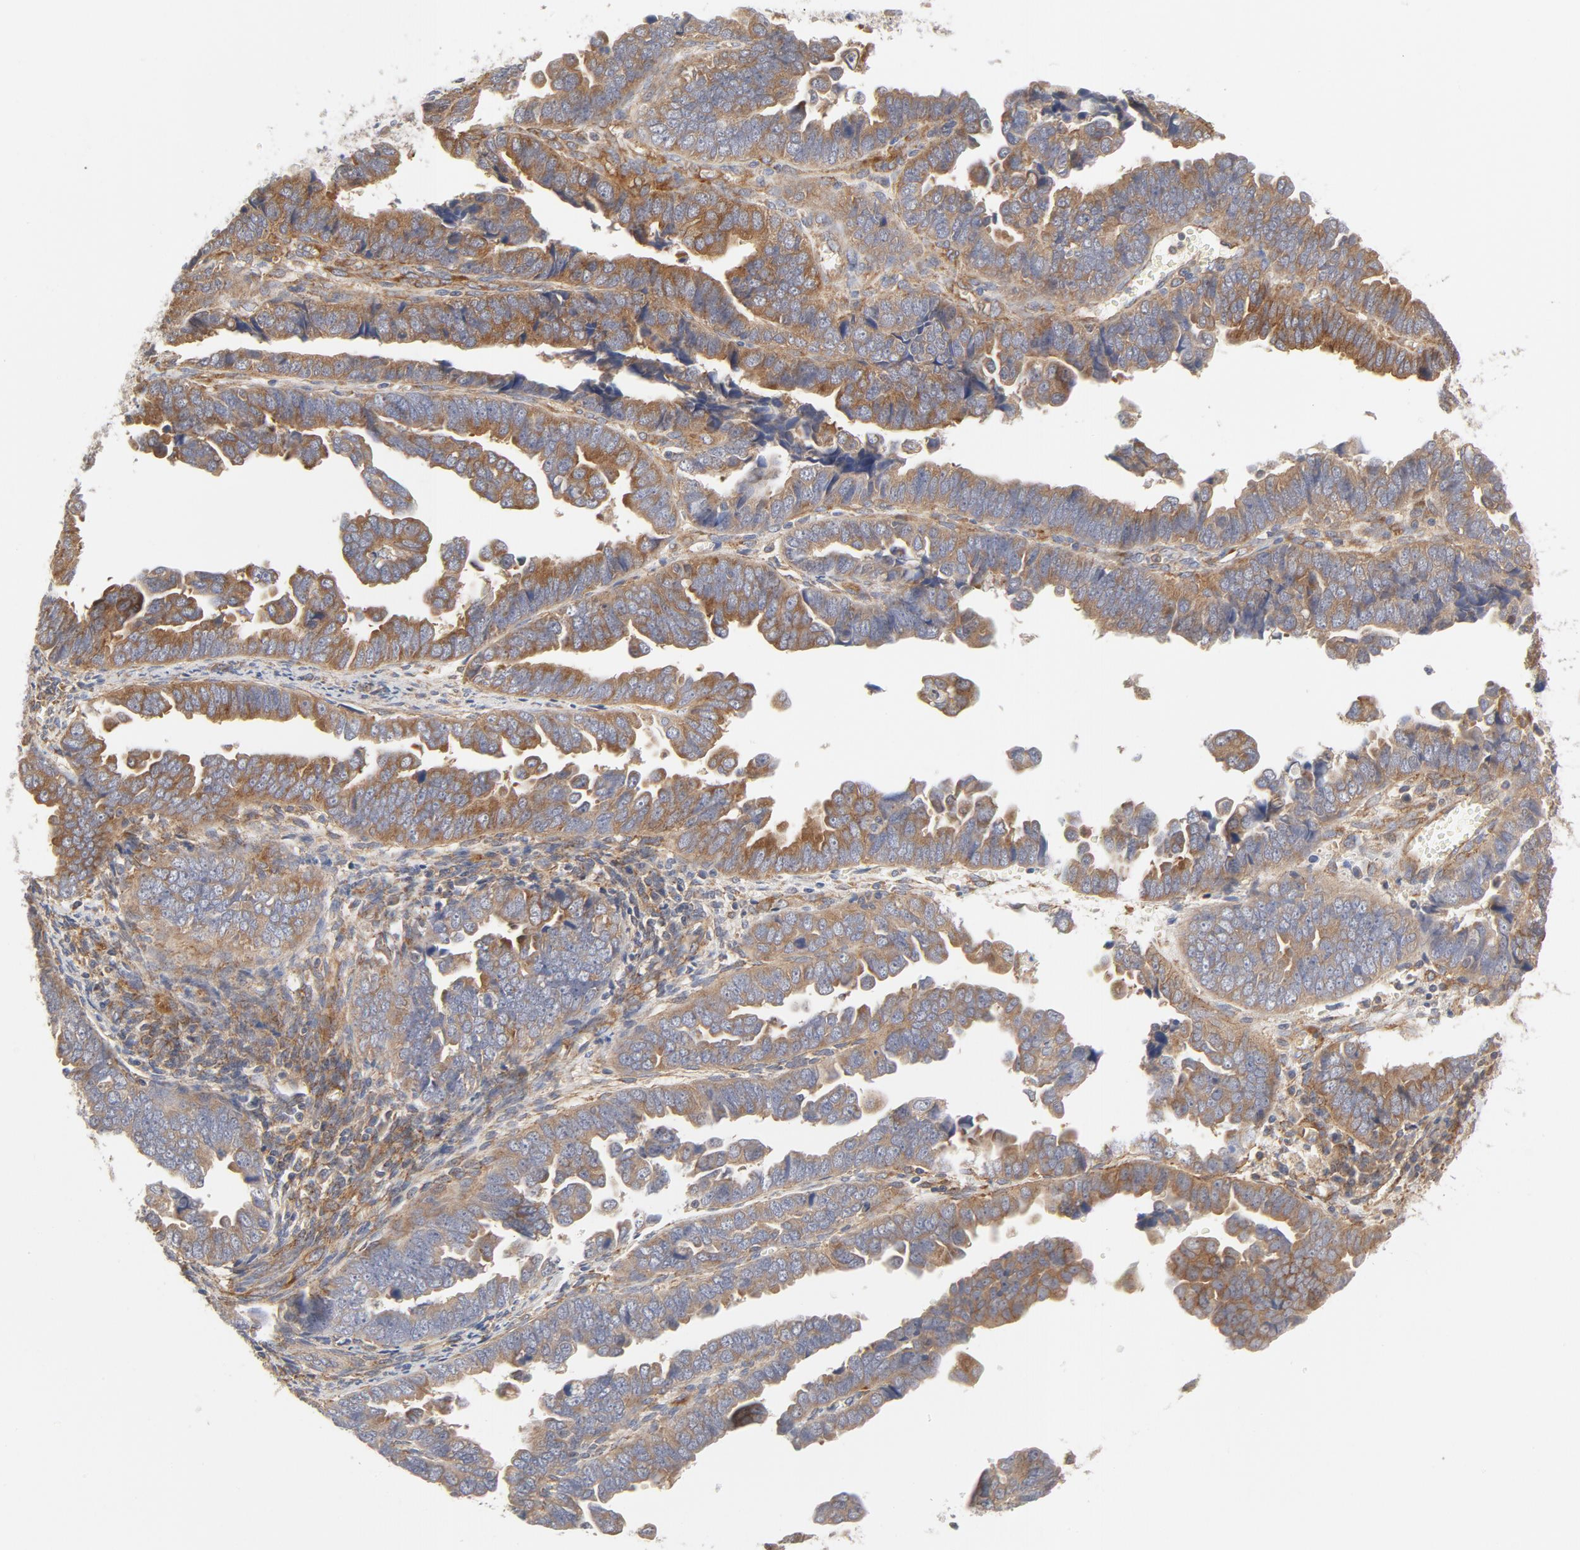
{"staining": {"intensity": "moderate", "quantity": ">75%", "location": "cytoplasmic/membranous"}, "tissue": "endometrial cancer", "cell_type": "Tumor cells", "image_type": "cancer", "snomed": [{"axis": "morphology", "description": "Adenocarcinoma, NOS"}, {"axis": "topography", "description": "Endometrium"}], "caption": "Human adenocarcinoma (endometrial) stained with a brown dye reveals moderate cytoplasmic/membranous positive expression in approximately >75% of tumor cells.", "gene": "AP2A1", "patient": {"sex": "female", "age": 75}}